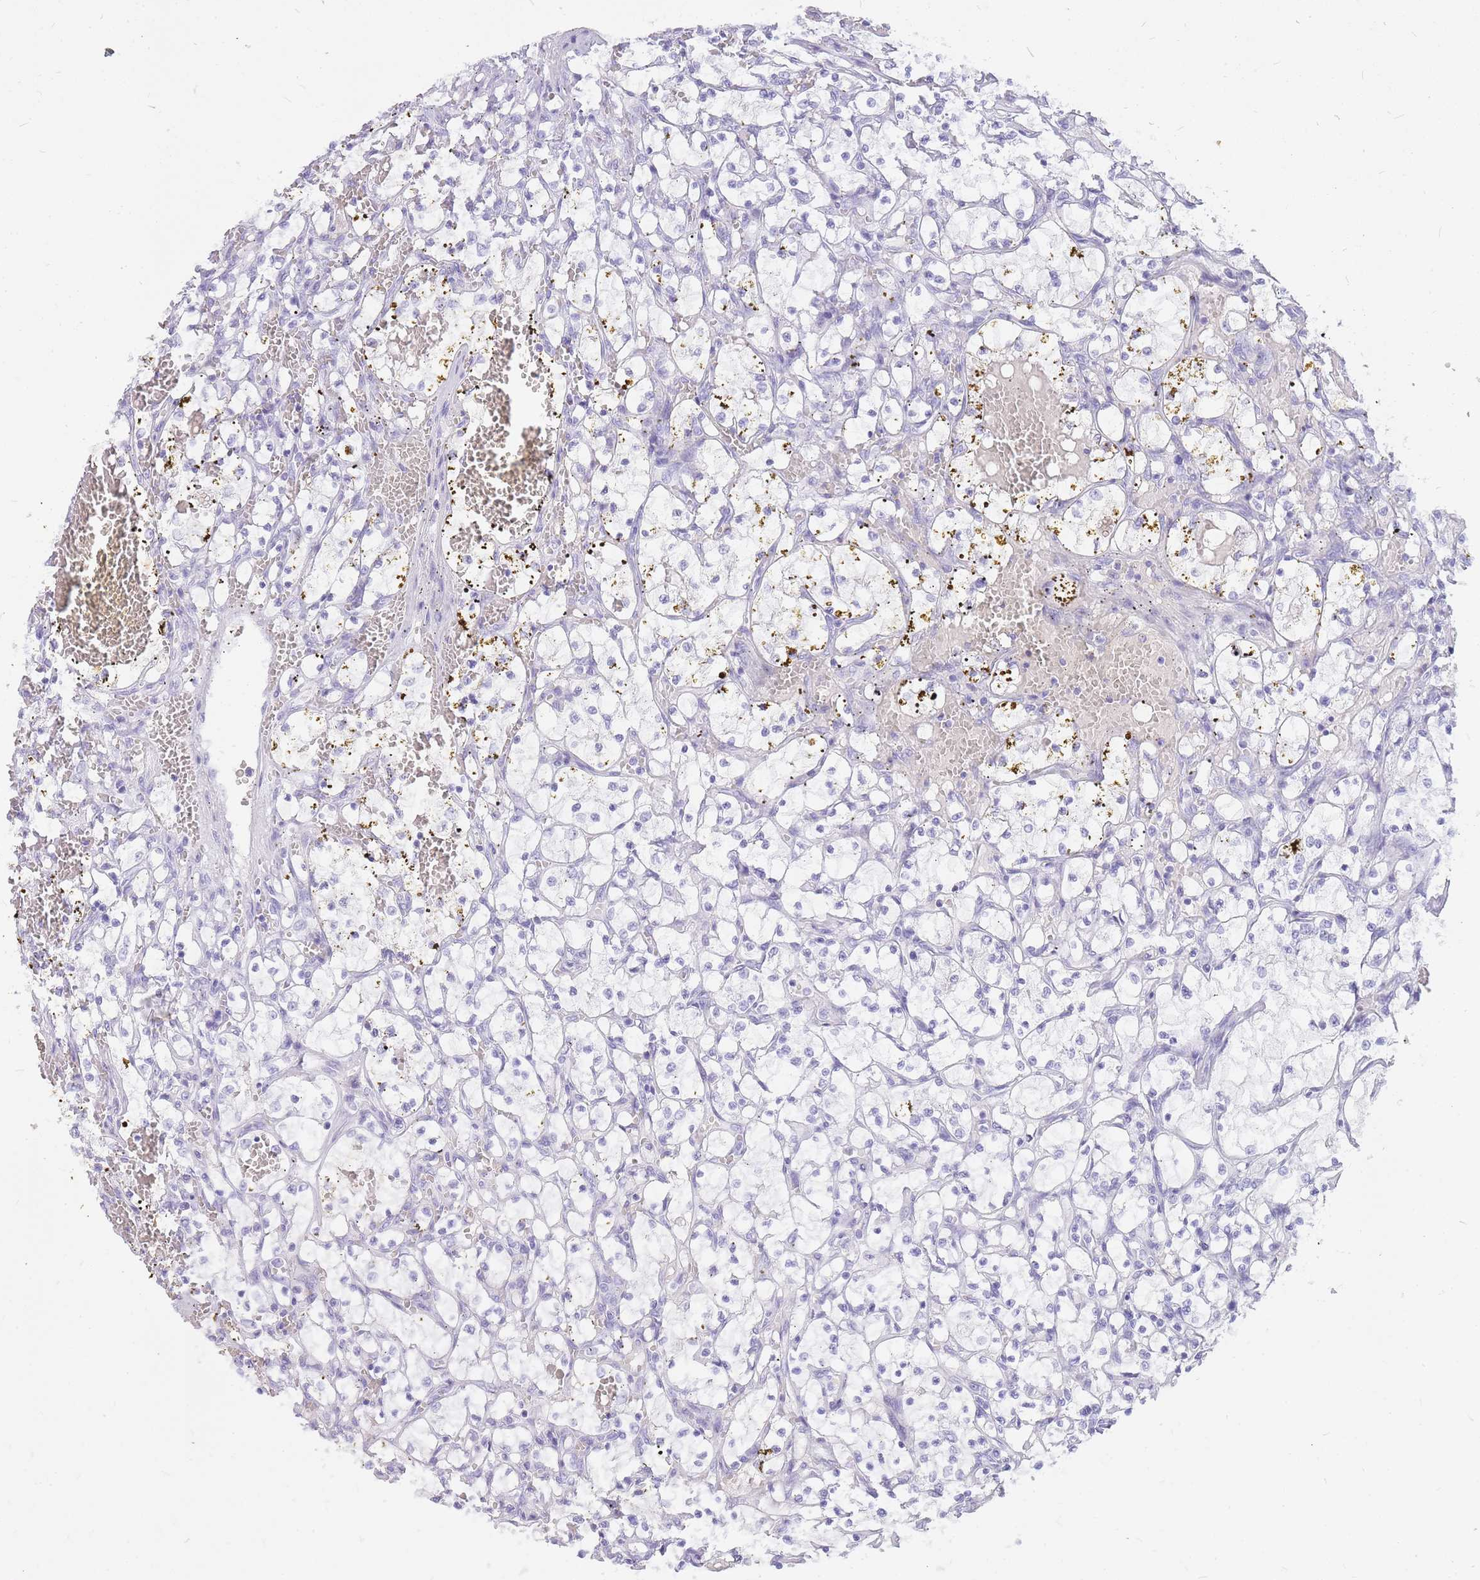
{"staining": {"intensity": "negative", "quantity": "none", "location": "none"}, "tissue": "renal cancer", "cell_type": "Tumor cells", "image_type": "cancer", "snomed": [{"axis": "morphology", "description": "Adenocarcinoma, NOS"}, {"axis": "topography", "description": "Kidney"}], "caption": "High magnification brightfield microscopy of renal adenocarcinoma stained with DAB (brown) and counterstained with hematoxylin (blue): tumor cells show no significant staining.", "gene": "INS", "patient": {"sex": "female", "age": 69}}